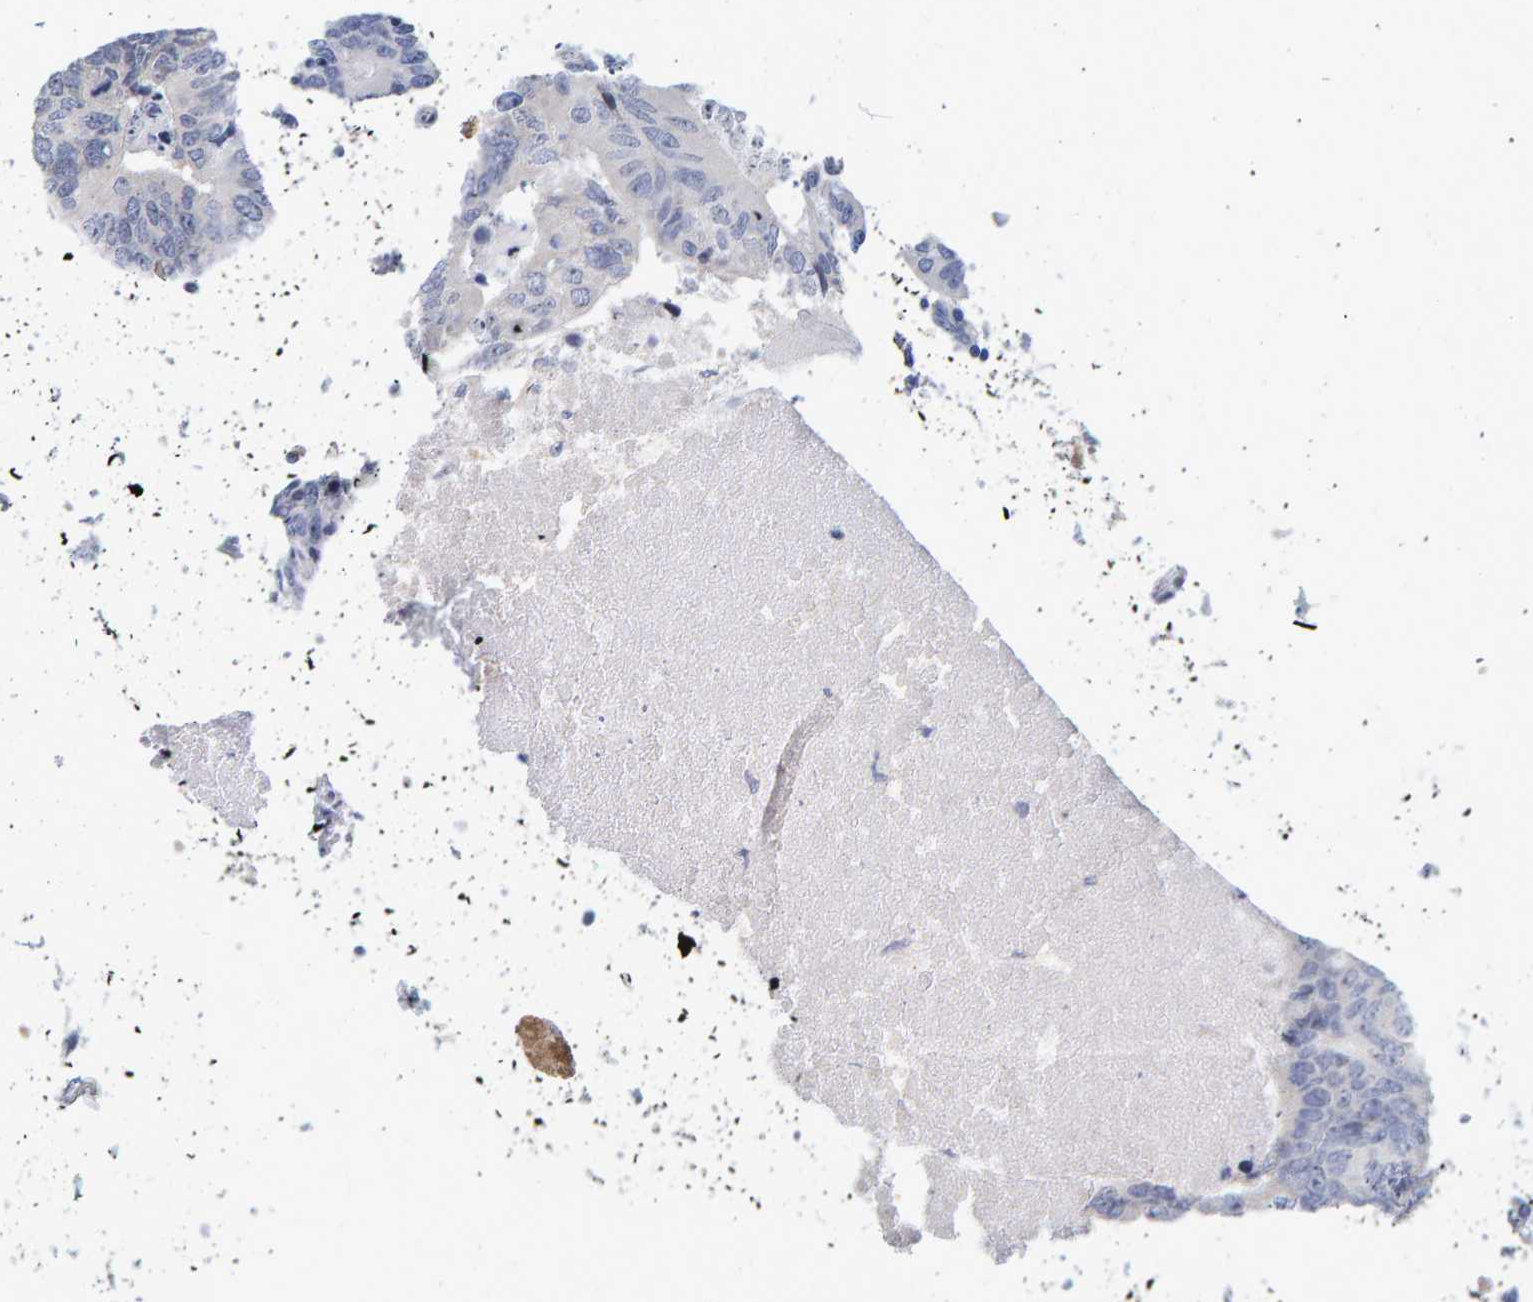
{"staining": {"intensity": "weak", "quantity": "<25%", "location": "cytoplasmic/membranous,nuclear"}, "tissue": "colorectal cancer", "cell_type": "Tumor cells", "image_type": "cancer", "snomed": [{"axis": "morphology", "description": "Adenocarcinoma, NOS"}, {"axis": "topography", "description": "Colon"}], "caption": "The micrograph exhibits no significant expression in tumor cells of colorectal cancer (adenocarcinoma).", "gene": "ZNF77", "patient": {"sex": "female", "age": 67}}